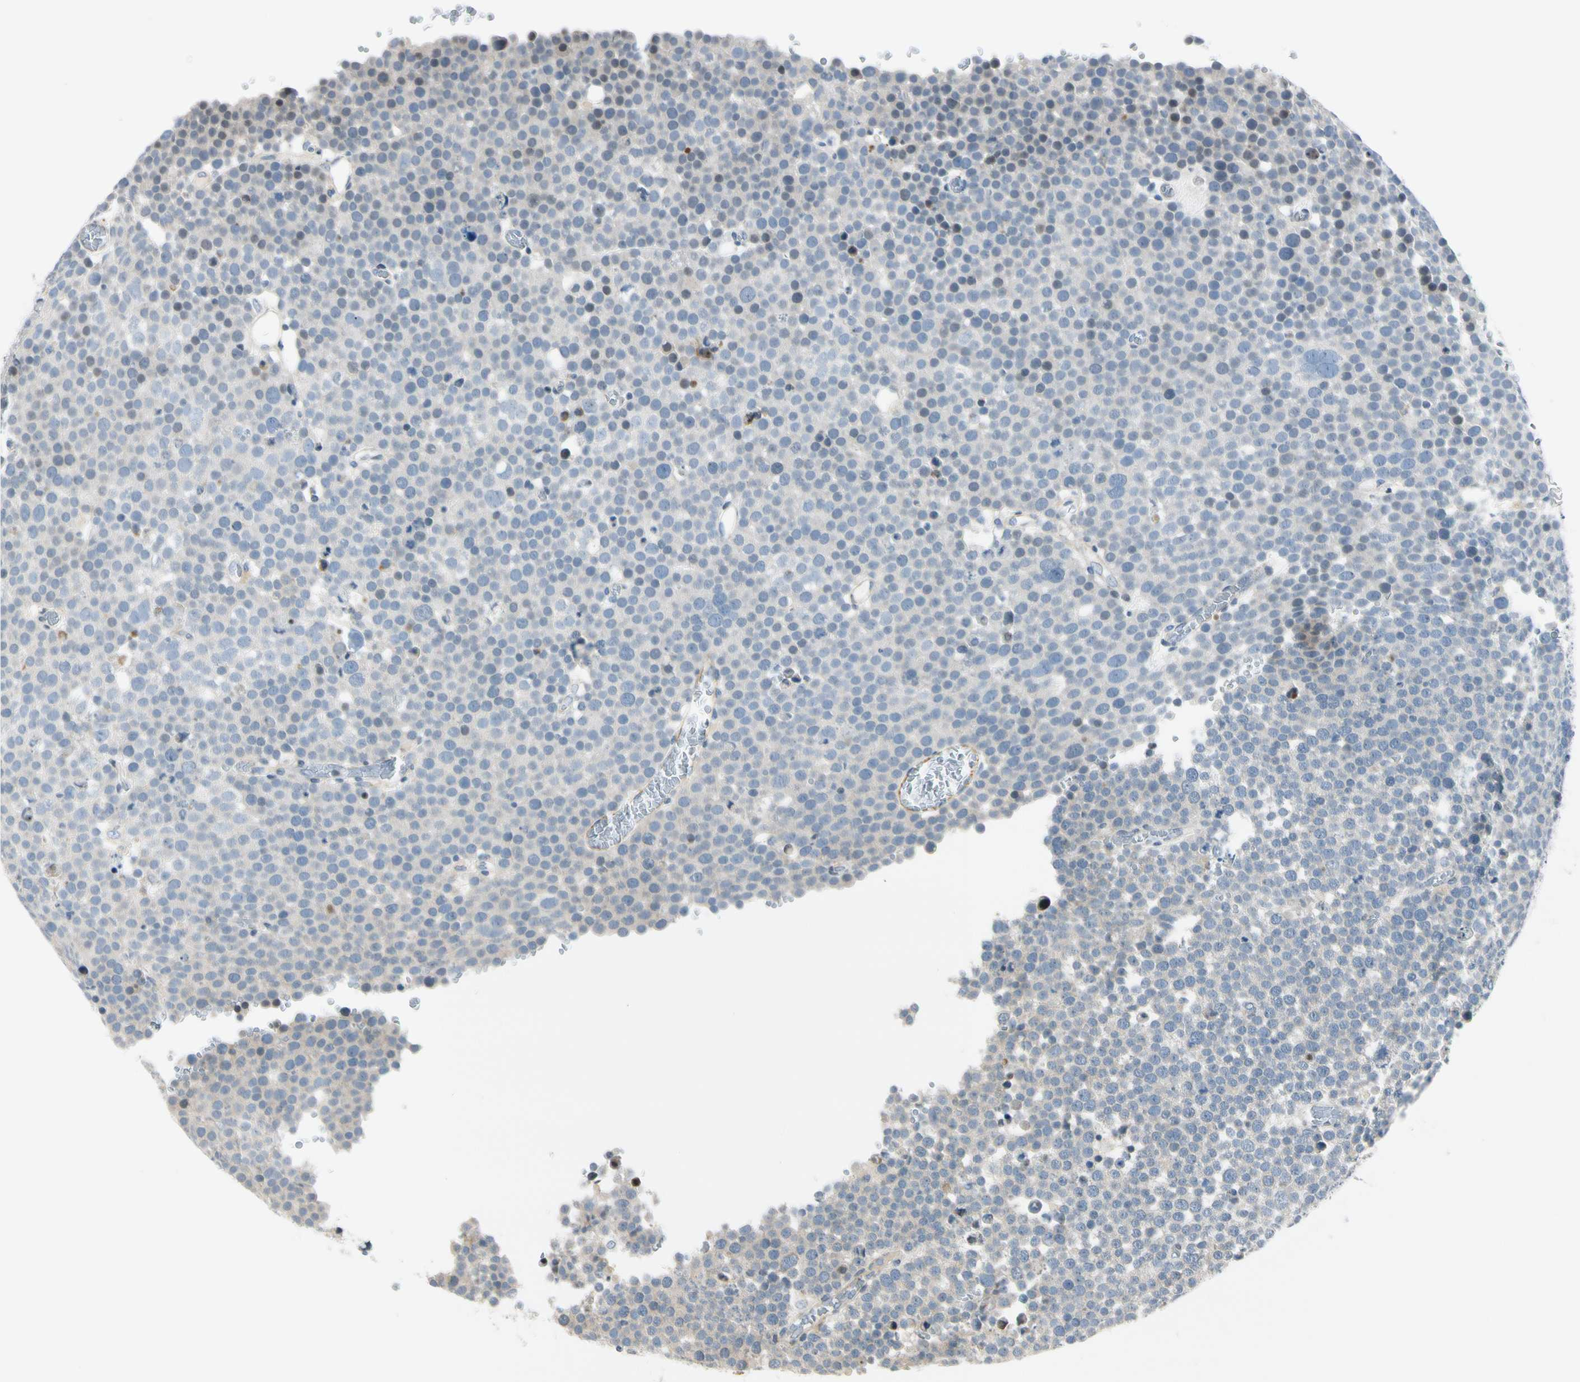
{"staining": {"intensity": "negative", "quantity": "none", "location": "none"}, "tissue": "testis cancer", "cell_type": "Tumor cells", "image_type": "cancer", "snomed": [{"axis": "morphology", "description": "Seminoma, NOS"}, {"axis": "topography", "description": "Testis"}], "caption": "Immunohistochemistry (IHC) histopathology image of neoplastic tissue: seminoma (testis) stained with DAB demonstrates no significant protein positivity in tumor cells. The staining is performed using DAB (3,3'-diaminobenzidine) brown chromogen with nuclei counter-stained in using hematoxylin.", "gene": "NPDC1", "patient": {"sex": "male", "age": 71}}